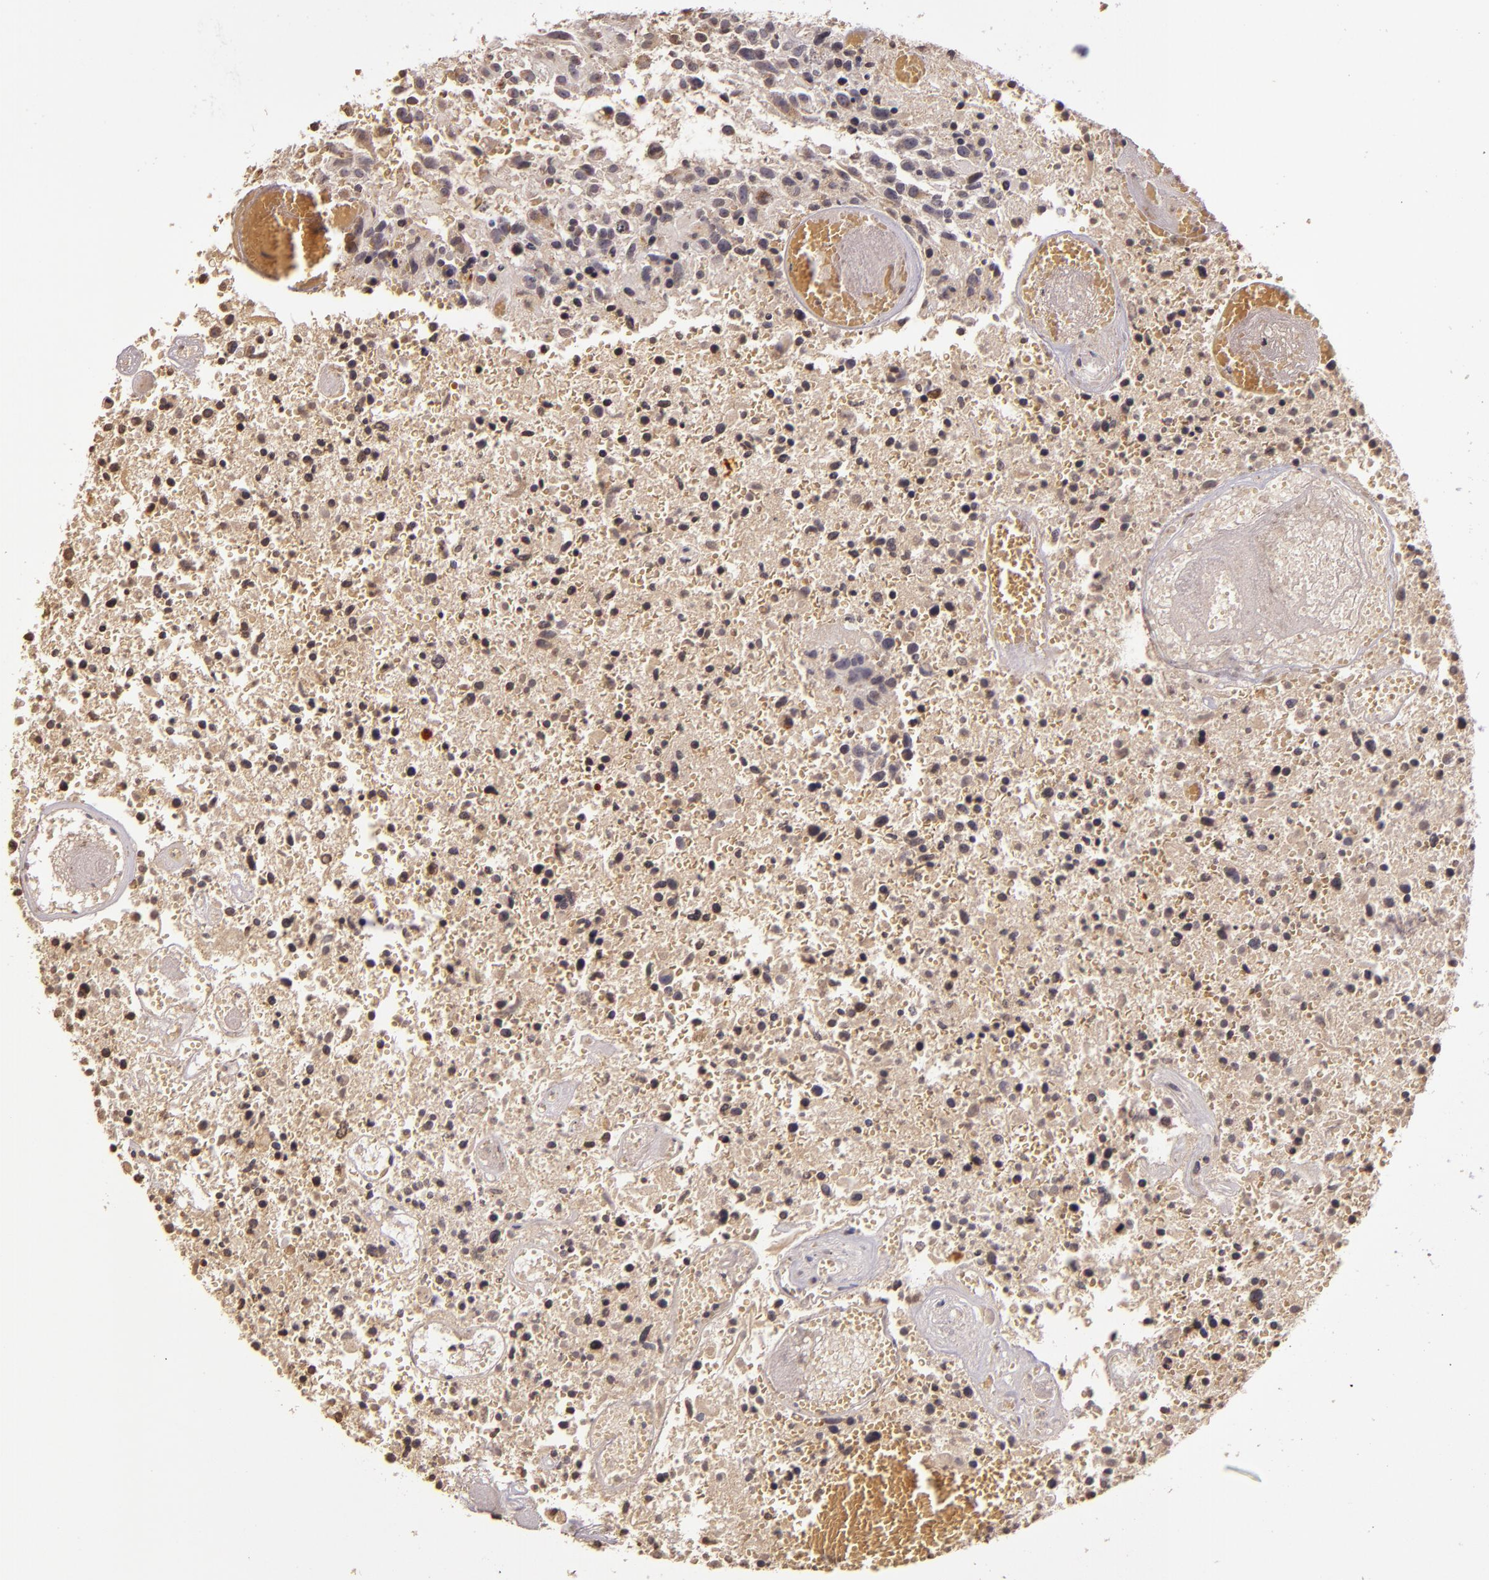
{"staining": {"intensity": "weak", "quantity": "<25%", "location": "cytoplasmic/membranous"}, "tissue": "glioma", "cell_type": "Tumor cells", "image_type": "cancer", "snomed": [{"axis": "morphology", "description": "Glioma, malignant, High grade"}, {"axis": "topography", "description": "Brain"}], "caption": "This is a photomicrograph of IHC staining of glioma, which shows no expression in tumor cells. (Immunohistochemistry, brightfield microscopy, high magnification).", "gene": "ABL1", "patient": {"sex": "male", "age": 72}}